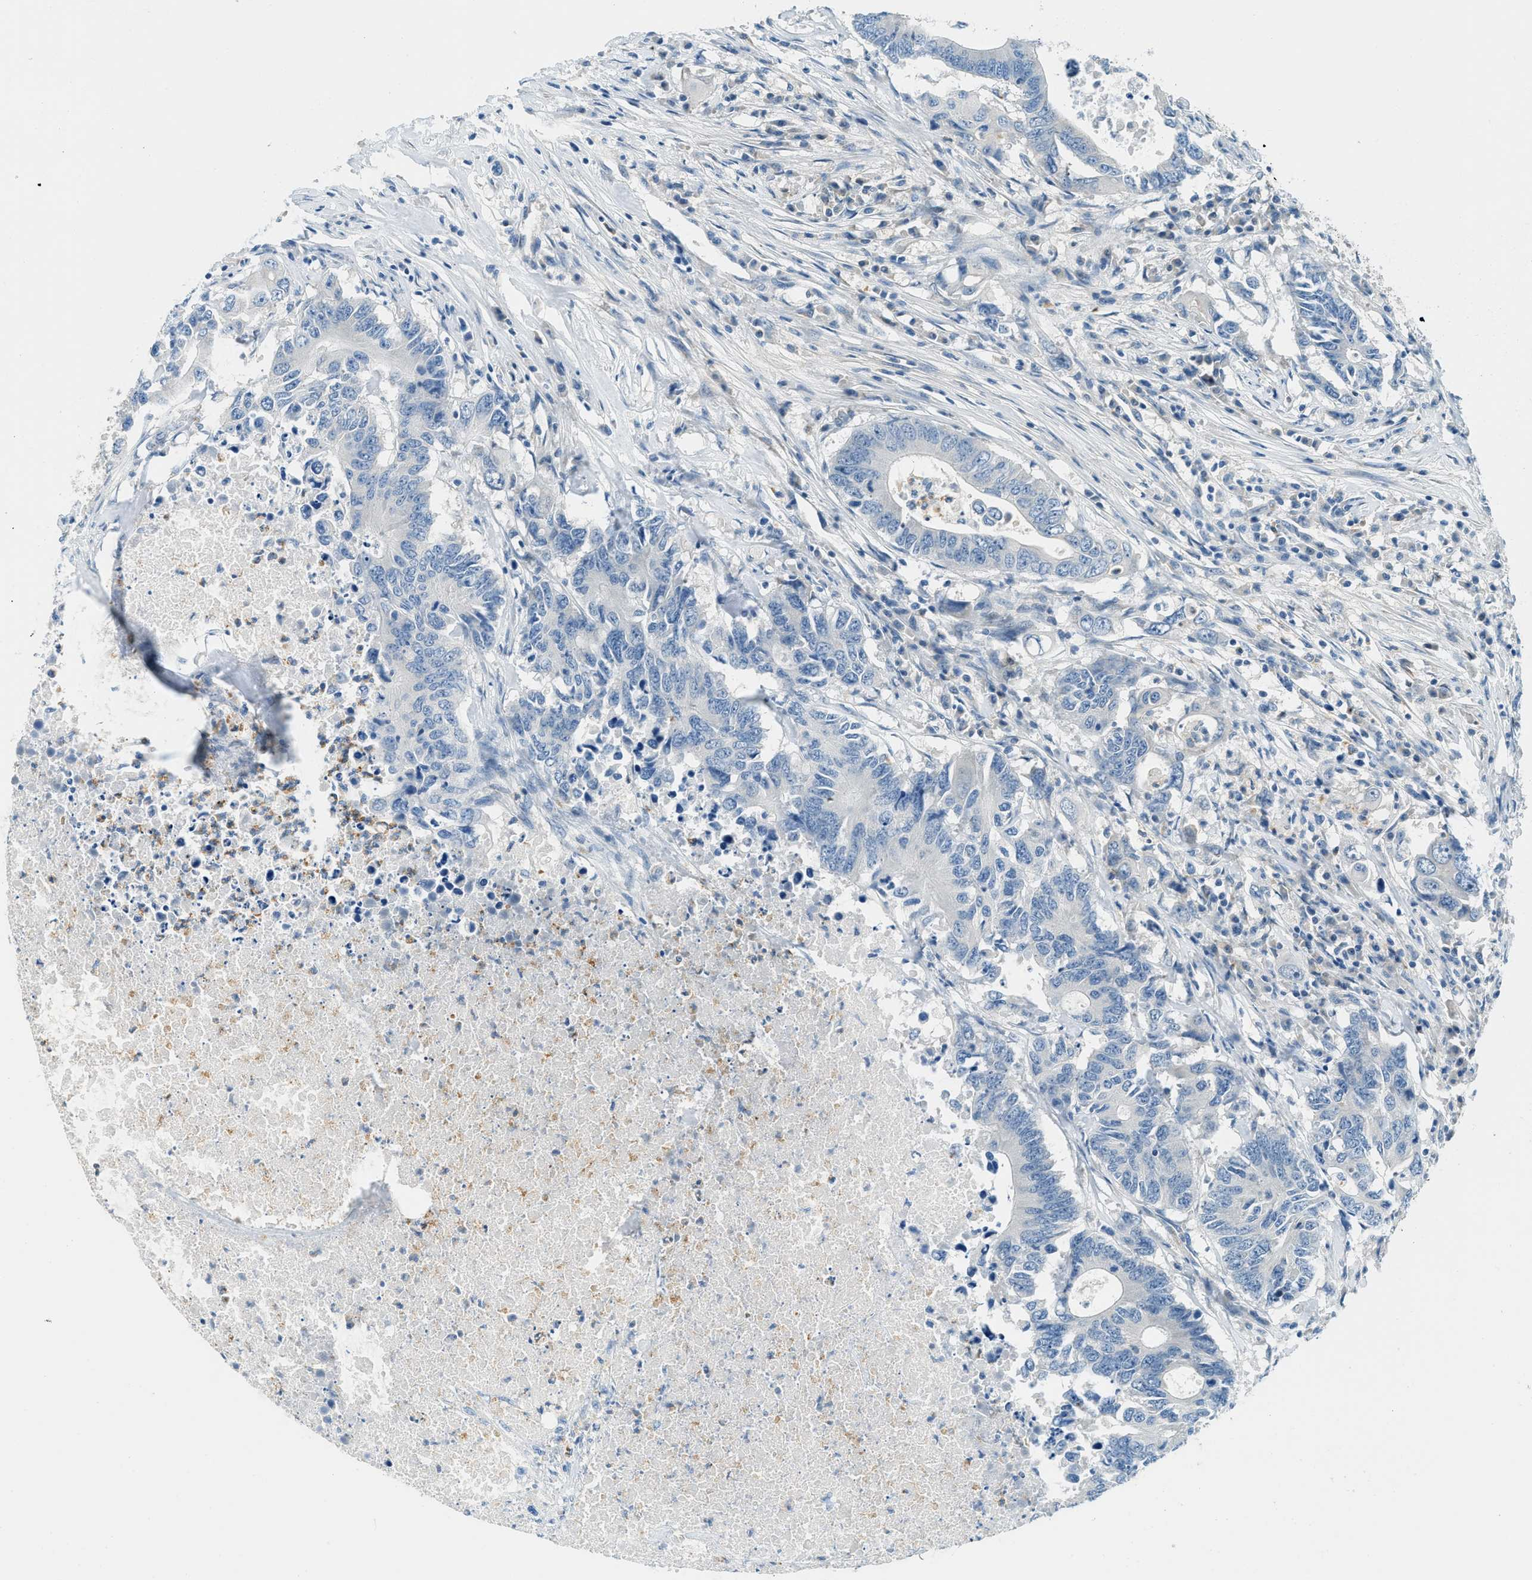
{"staining": {"intensity": "negative", "quantity": "none", "location": "none"}, "tissue": "colorectal cancer", "cell_type": "Tumor cells", "image_type": "cancer", "snomed": [{"axis": "morphology", "description": "Adenocarcinoma, NOS"}, {"axis": "topography", "description": "Colon"}], "caption": "Tumor cells show no significant protein positivity in adenocarcinoma (colorectal). (Stains: DAB immunohistochemistry (IHC) with hematoxylin counter stain, Microscopy: brightfield microscopy at high magnification).", "gene": "ZNF367", "patient": {"sex": "male", "age": 71}}